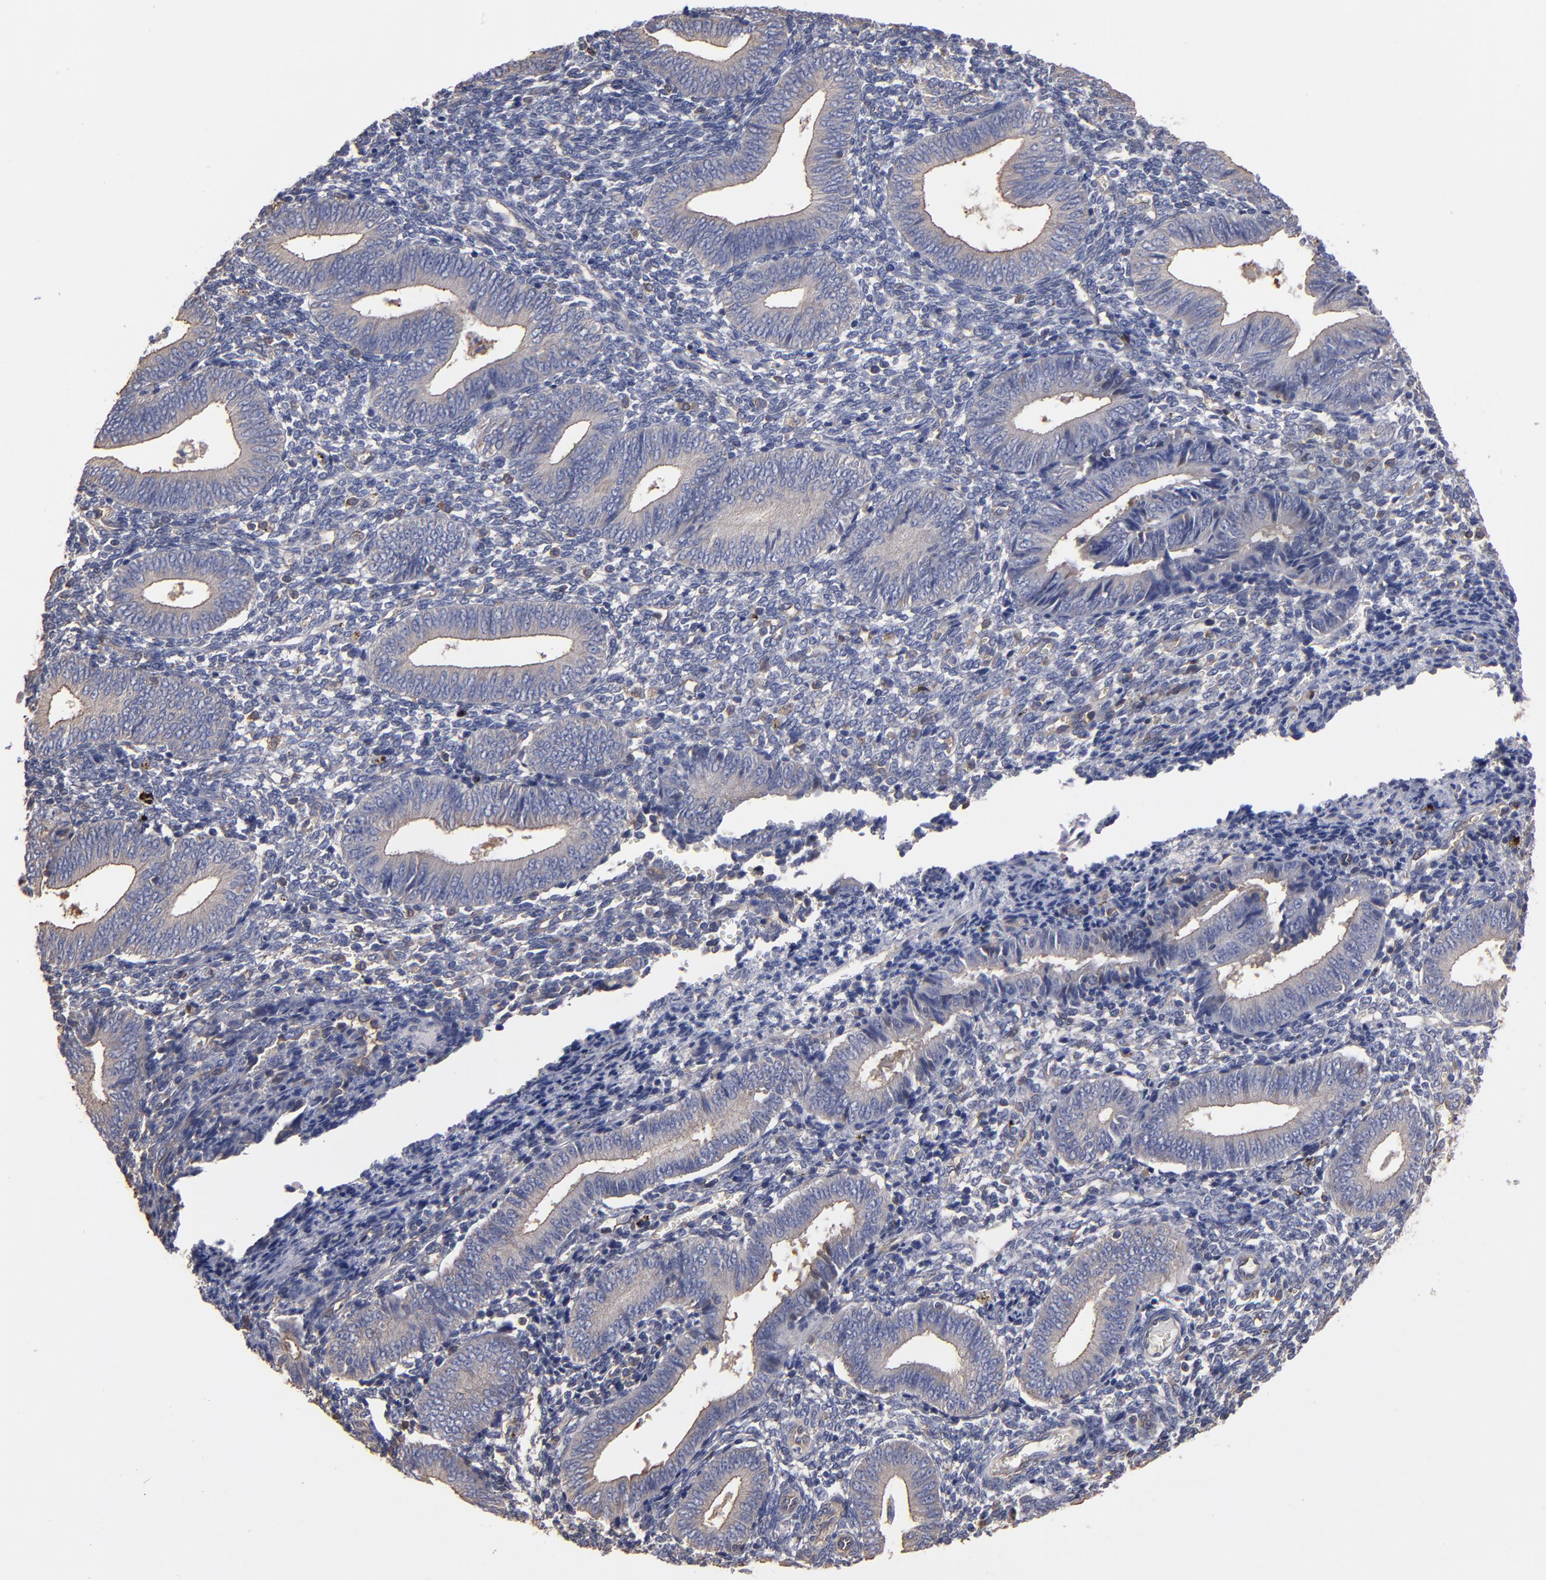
{"staining": {"intensity": "weak", "quantity": "<25%", "location": "cytoplasmic/membranous"}, "tissue": "endometrium", "cell_type": "Cells in endometrial stroma", "image_type": "normal", "snomed": [{"axis": "morphology", "description": "Normal tissue, NOS"}, {"axis": "topography", "description": "Uterus"}, {"axis": "topography", "description": "Endometrium"}], "caption": "Micrograph shows no protein expression in cells in endometrial stroma of unremarkable endometrium. (Immunohistochemistry (ihc), brightfield microscopy, high magnification).", "gene": "ESYT2", "patient": {"sex": "female", "age": 33}}